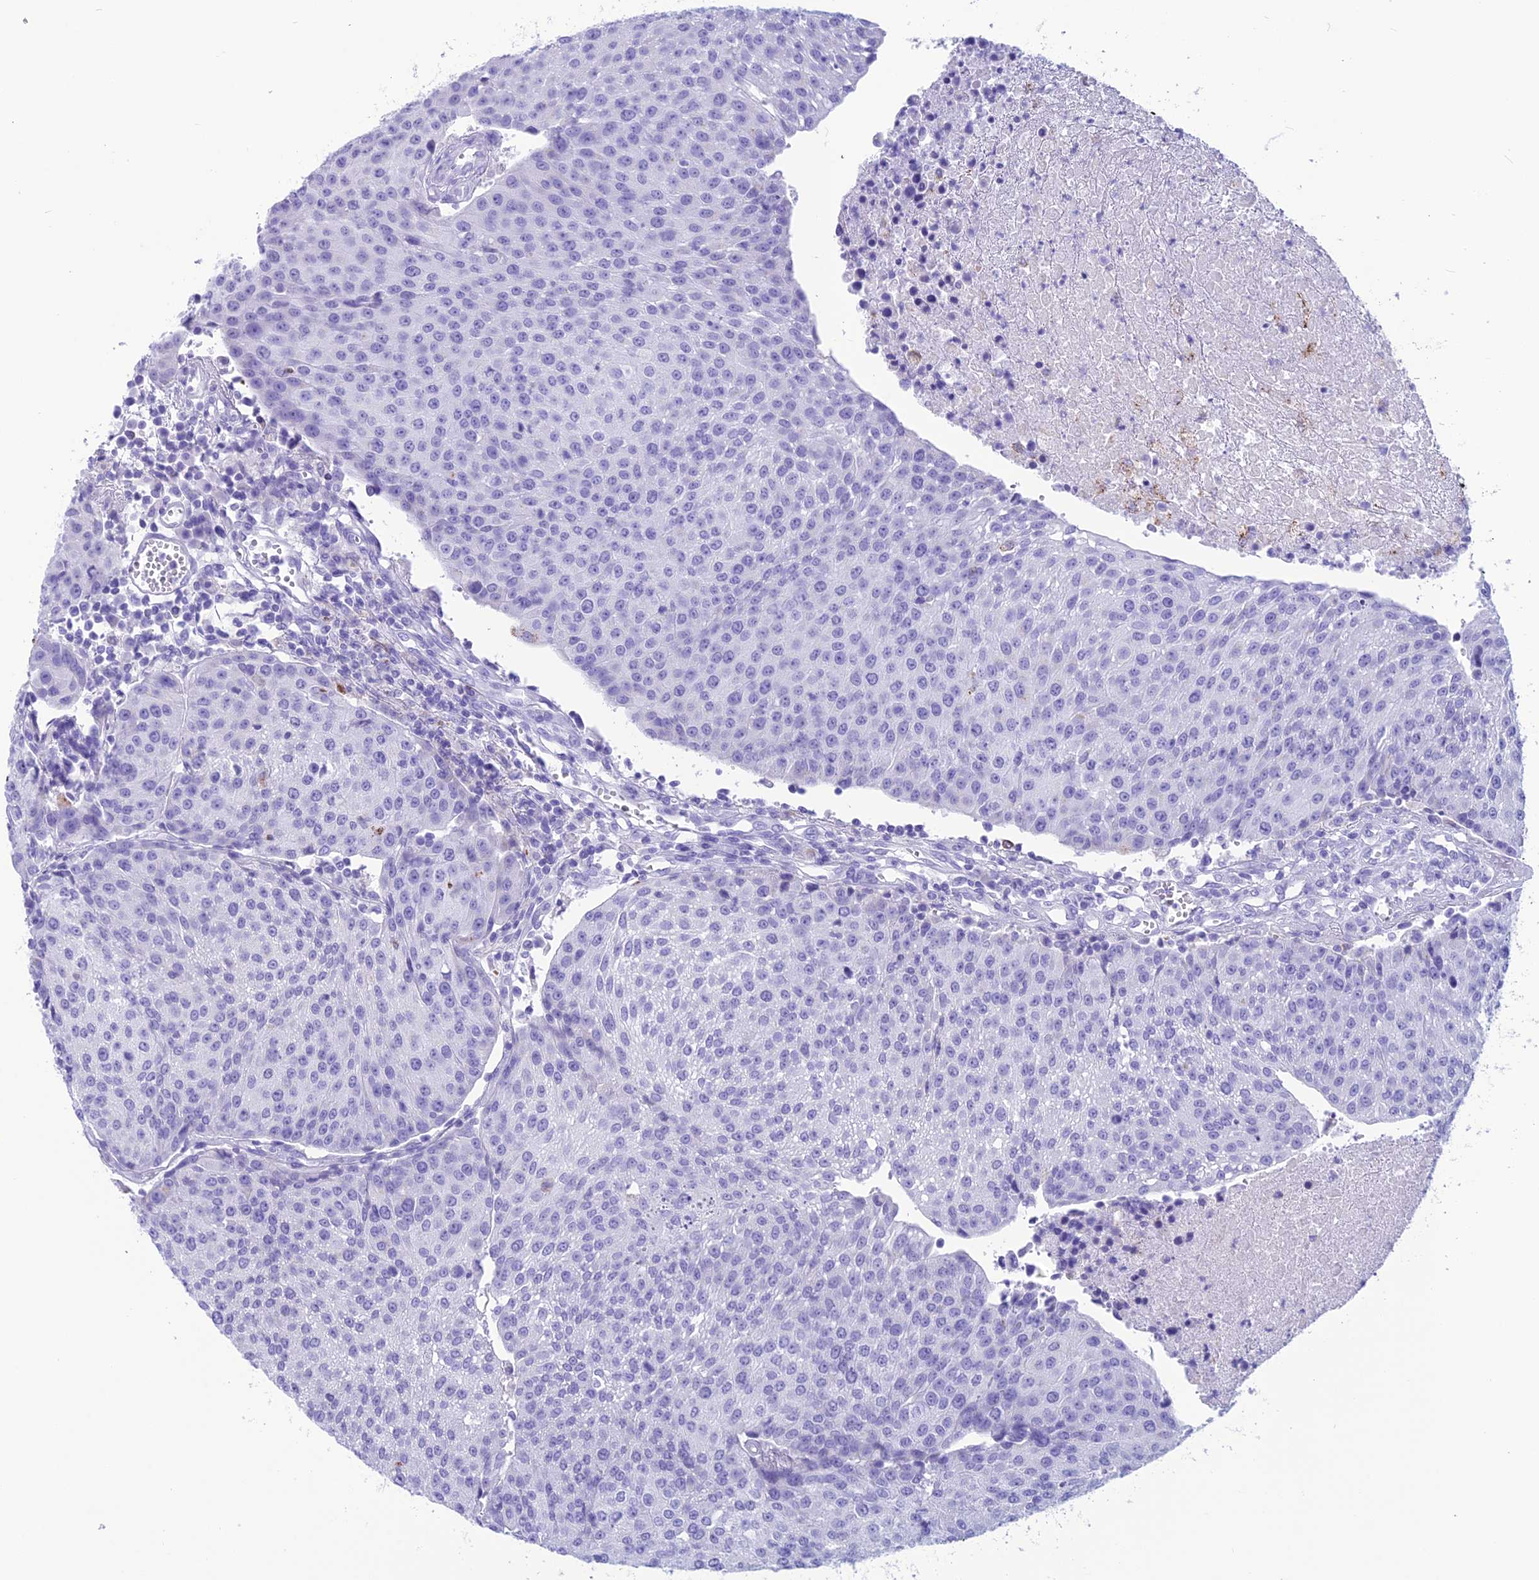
{"staining": {"intensity": "negative", "quantity": "none", "location": "none"}, "tissue": "urothelial cancer", "cell_type": "Tumor cells", "image_type": "cancer", "snomed": [{"axis": "morphology", "description": "Urothelial carcinoma, High grade"}, {"axis": "topography", "description": "Urinary bladder"}], "caption": "The immunohistochemistry (IHC) photomicrograph has no significant staining in tumor cells of urothelial cancer tissue.", "gene": "TRAM1L1", "patient": {"sex": "female", "age": 85}}